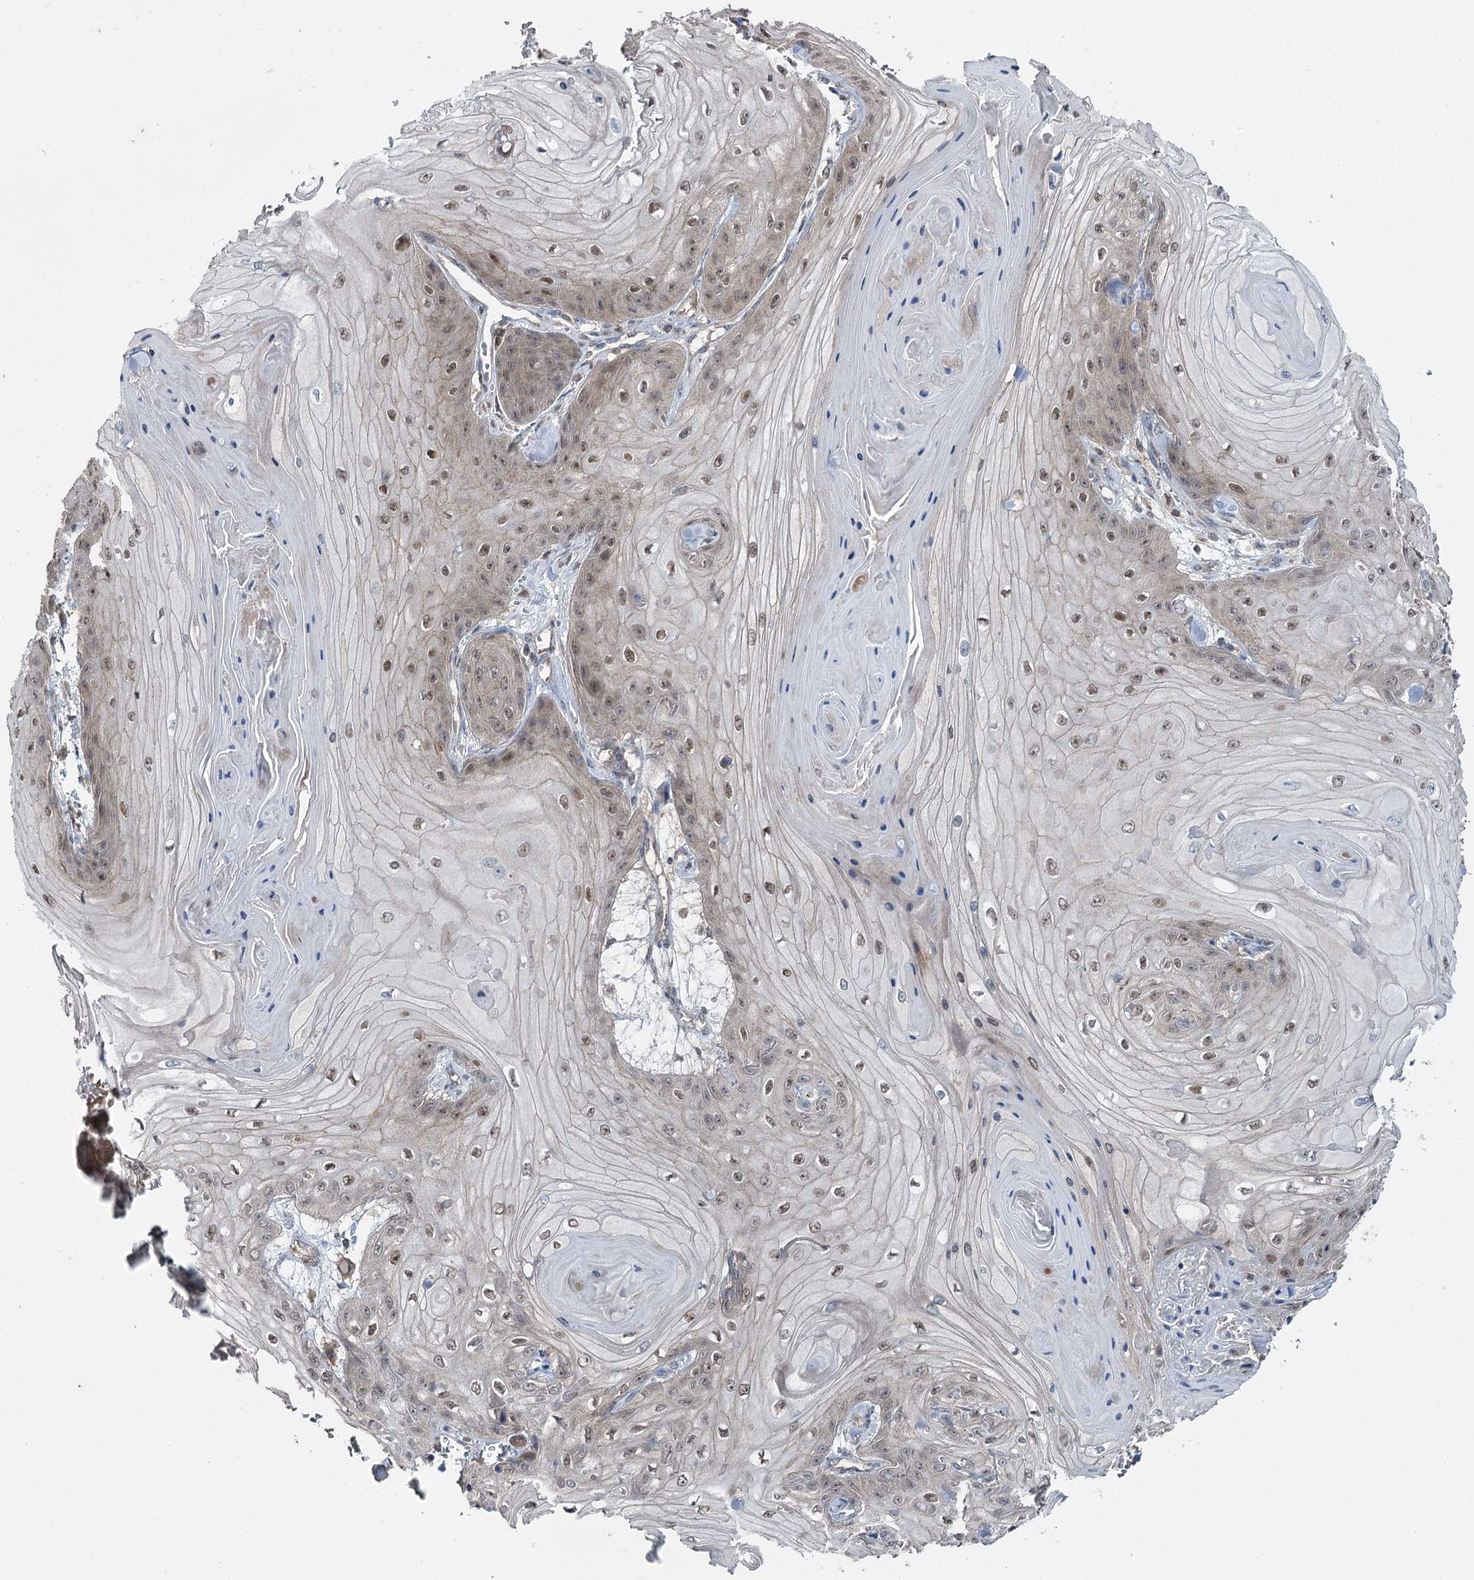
{"staining": {"intensity": "weak", "quantity": "25%-75%", "location": "nuclear"}, "tissue": "skin cancer", "cell_type": "Tumor cells", "image_type": "cancer", "snomed": [{"axis": "morphology", "description": "Squamous cell carcinoma, NOS"}, {"axis": "topography", "description": "Skin"}], "caption": "Immunohistochemistry (IHC) of skin squamous cell carcinoma shows low levels of weak nuclear expression in approximately 25%-75% of tumor cells.", "gene": "STX6", "patient": {"sex": "male", "age": 74}}